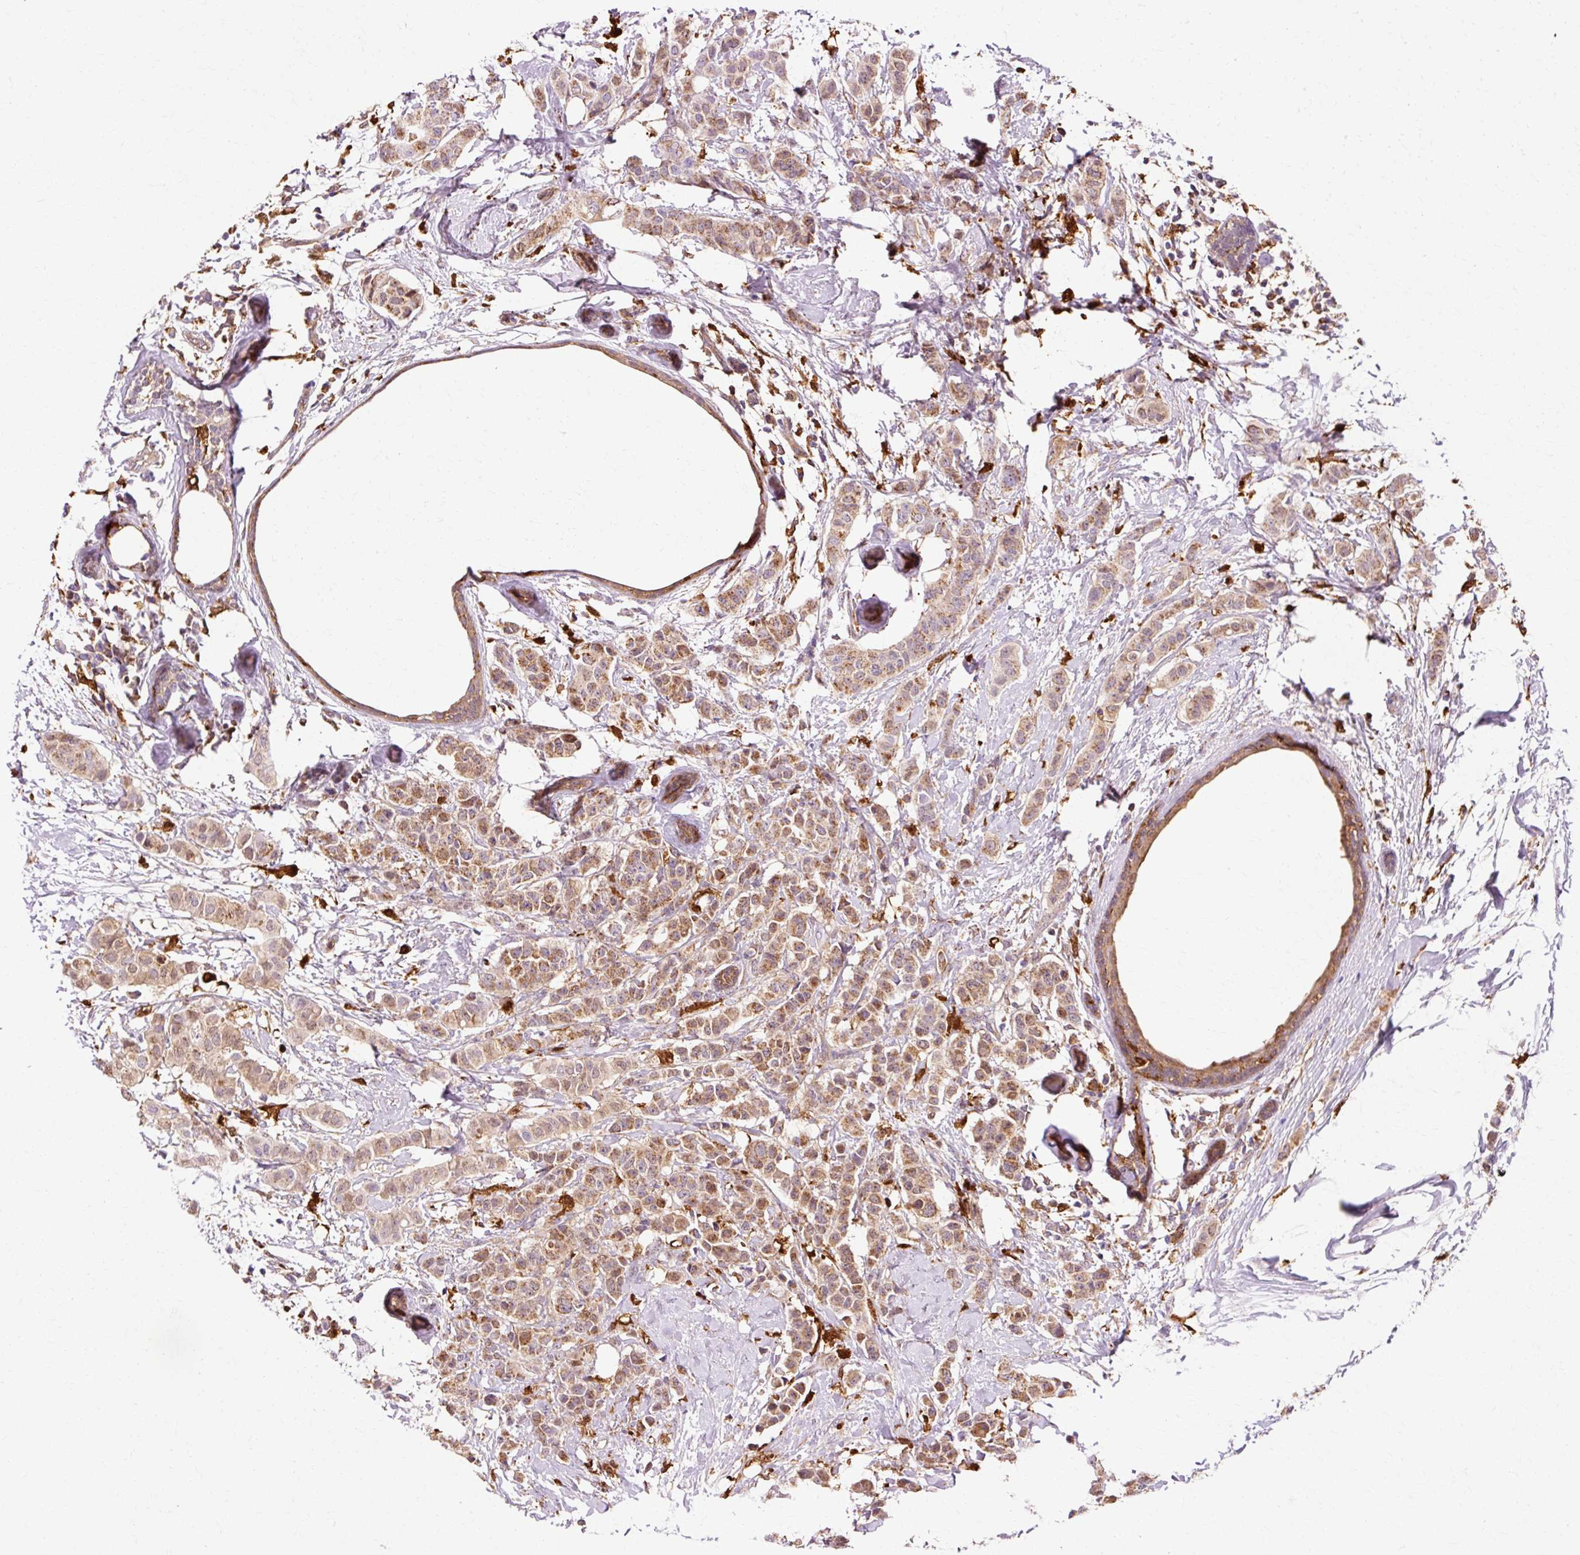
{"staining": {"intensity": "moderate", "quantity": ">75%", "location": "cytoplasmic/membranous"}, "tissue": "breast cancer", "cell_type": "Tumor cells", "image_type": "cancer", "snomed": [{"axis": "morphology", "description": "Duct carcinoma"}, {"axis": "topography", "description": "Breast"}], "caption": "There is medium levels of moderate cytoplasmic/membranous positivity in tumor cells of infiltrating ductal carcinoma (breast), as demonstrated by immunohistochemical staining (brown color).", "gene": "GPX1", "patient": {"sex": "female", "age": 40}}